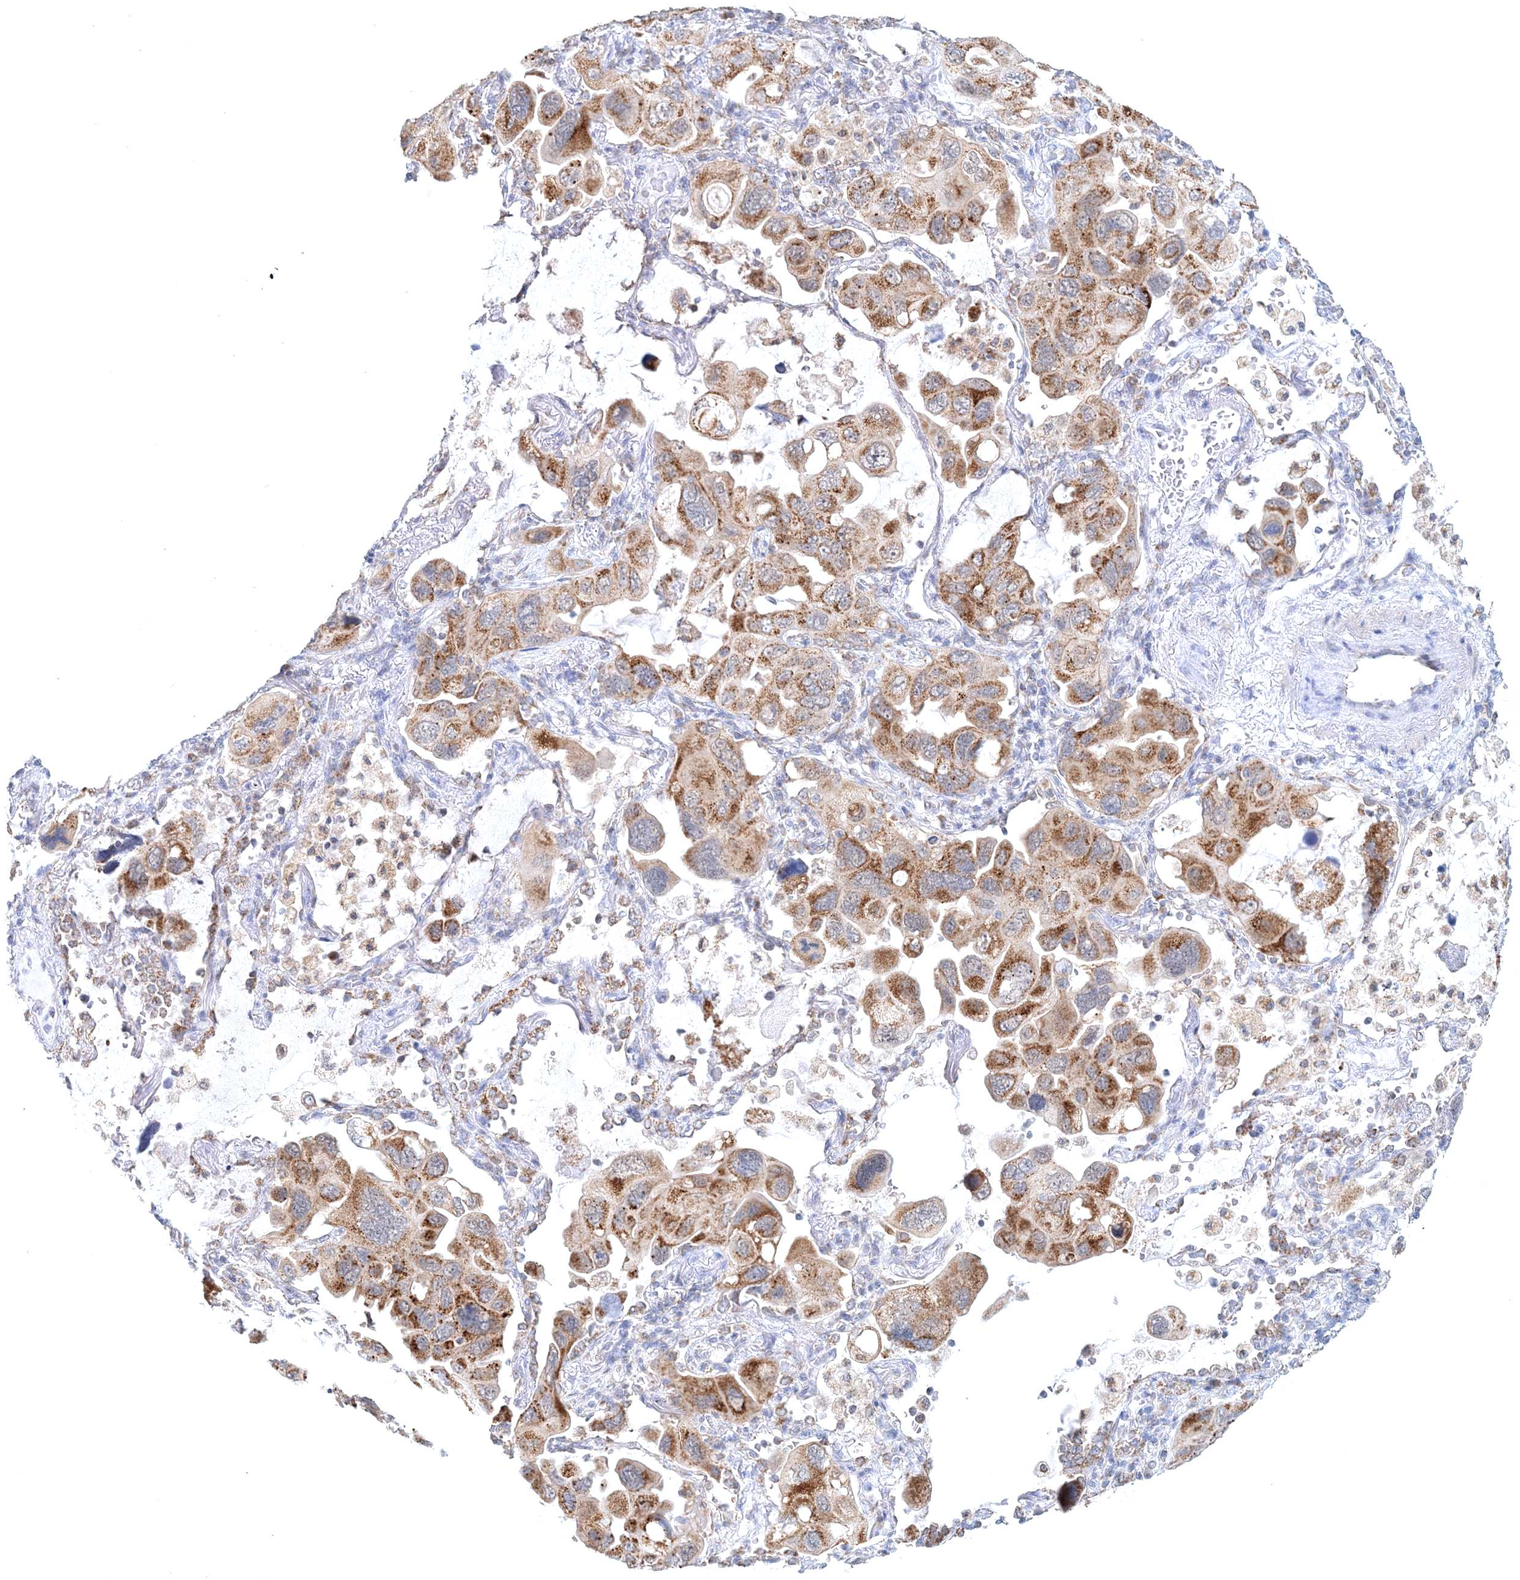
{"staining": {"intensity": "moderate", "quantity": ">75%", "location": "cytoplasmic/membranous"}, "tissue": "lung cancer", "cell_type": "Tumor cells", "image_type": "cancer", "snomed": [{"axis": "morphology", "description": "Squamous cell carcinoma, NOS"}, {"axis": "topography", "description": "Lung"}], "caption": "Tumor cells demonstrate medium levels of moderate cytoplasmic/membranous staining in approximately >75% of cells in squamous cell carcinoma (lung).", "gene": "RNF150", "patient": {"sex": "female", "age": 73}}